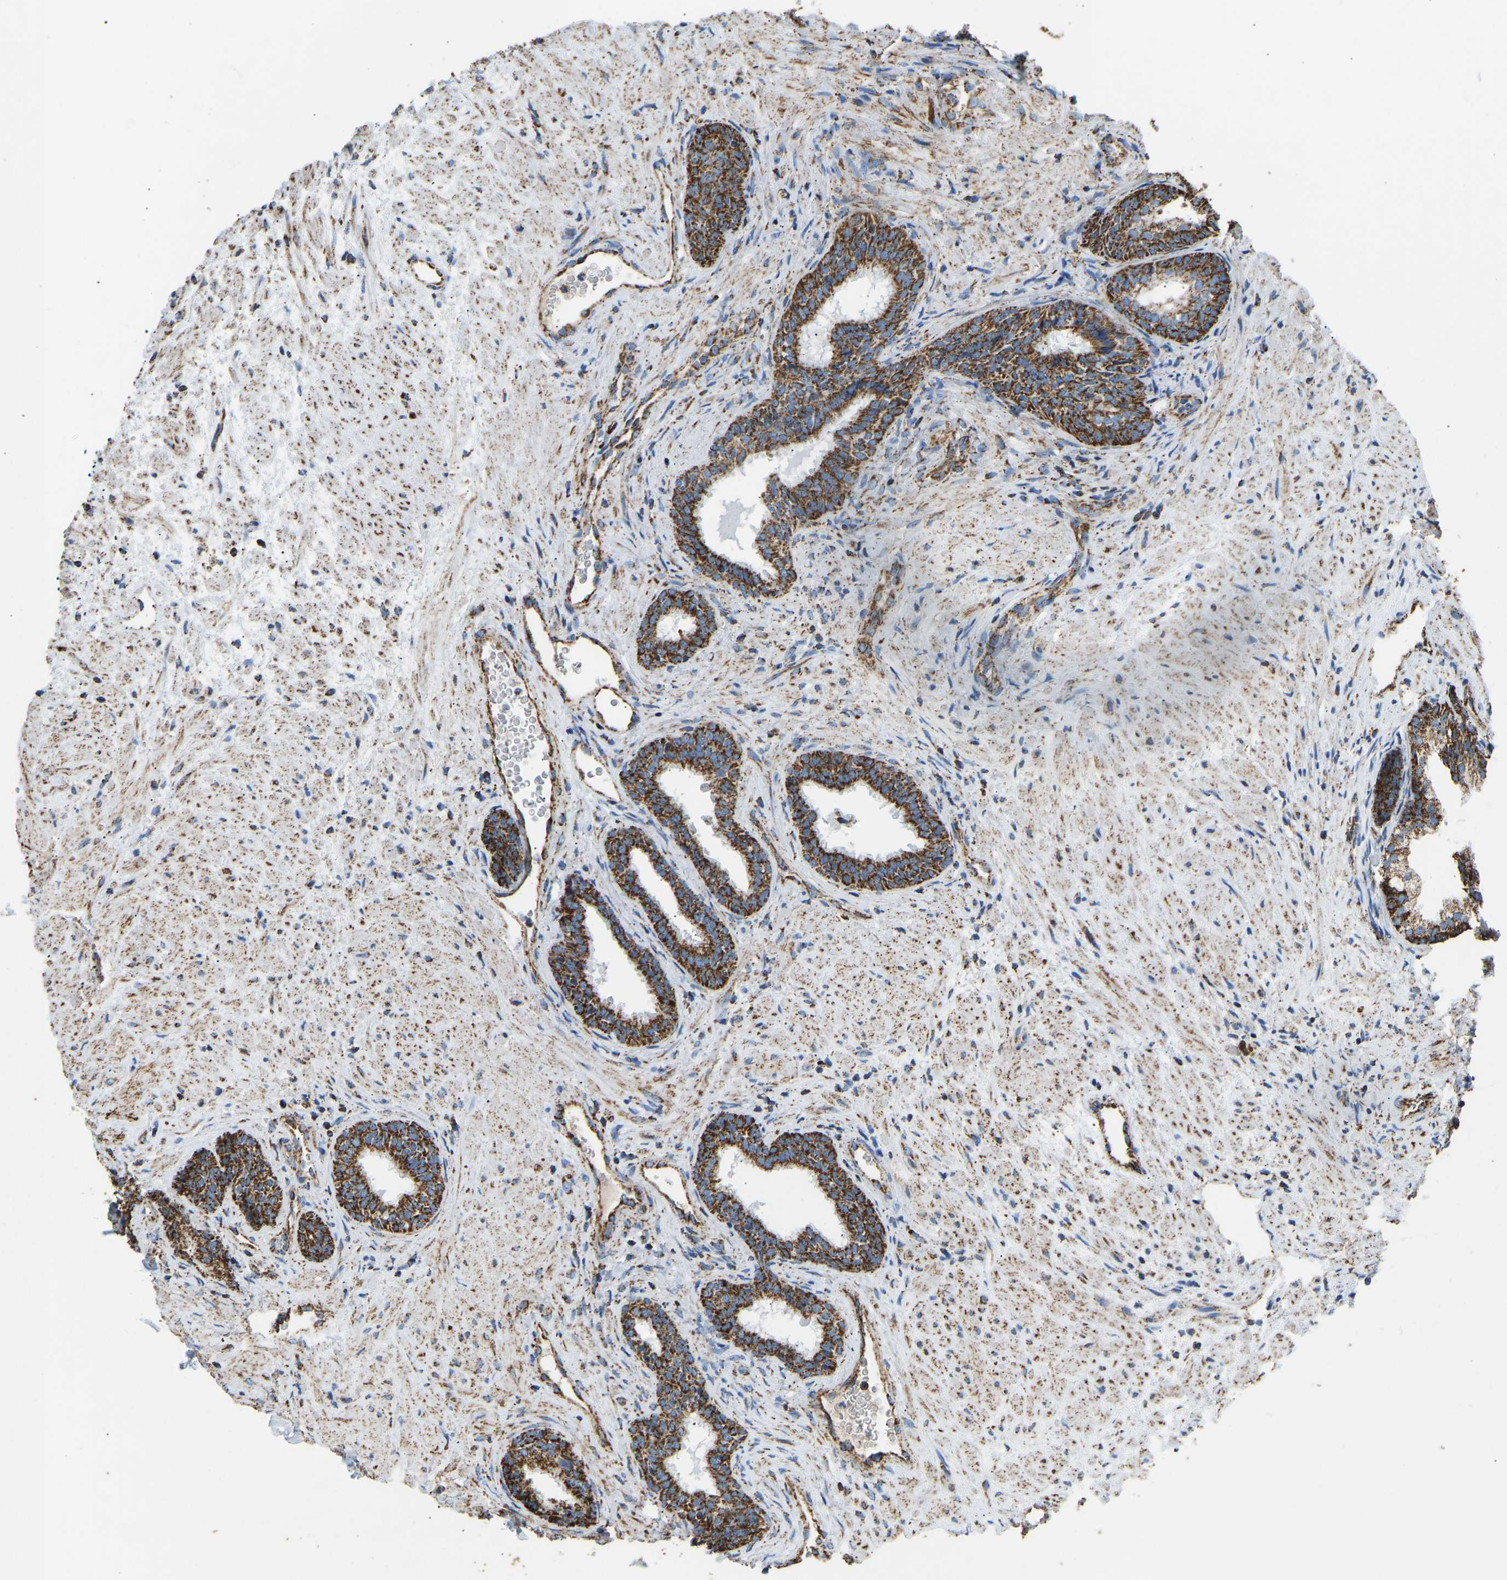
{"staining": {"intensity": "strong", "quantity": ">75%", "location": "cytoplasmic/membranous"}, "tissue": "prostate", "cell_type": "Glandular cells", "image_type": "normal", "snomed": [{"axis": "morphology", "description": "Normal tissue, NOS"}, {"axis": "topography", "description": "Prostate"}], "caption": "DAB immunohistochemical staining of normal prostate displays strong cytoplasmic/membranous protein expression in about >75% of glandular cells.", "gene": "IRX6", "patient": {"sex": "male", "age": 76}}